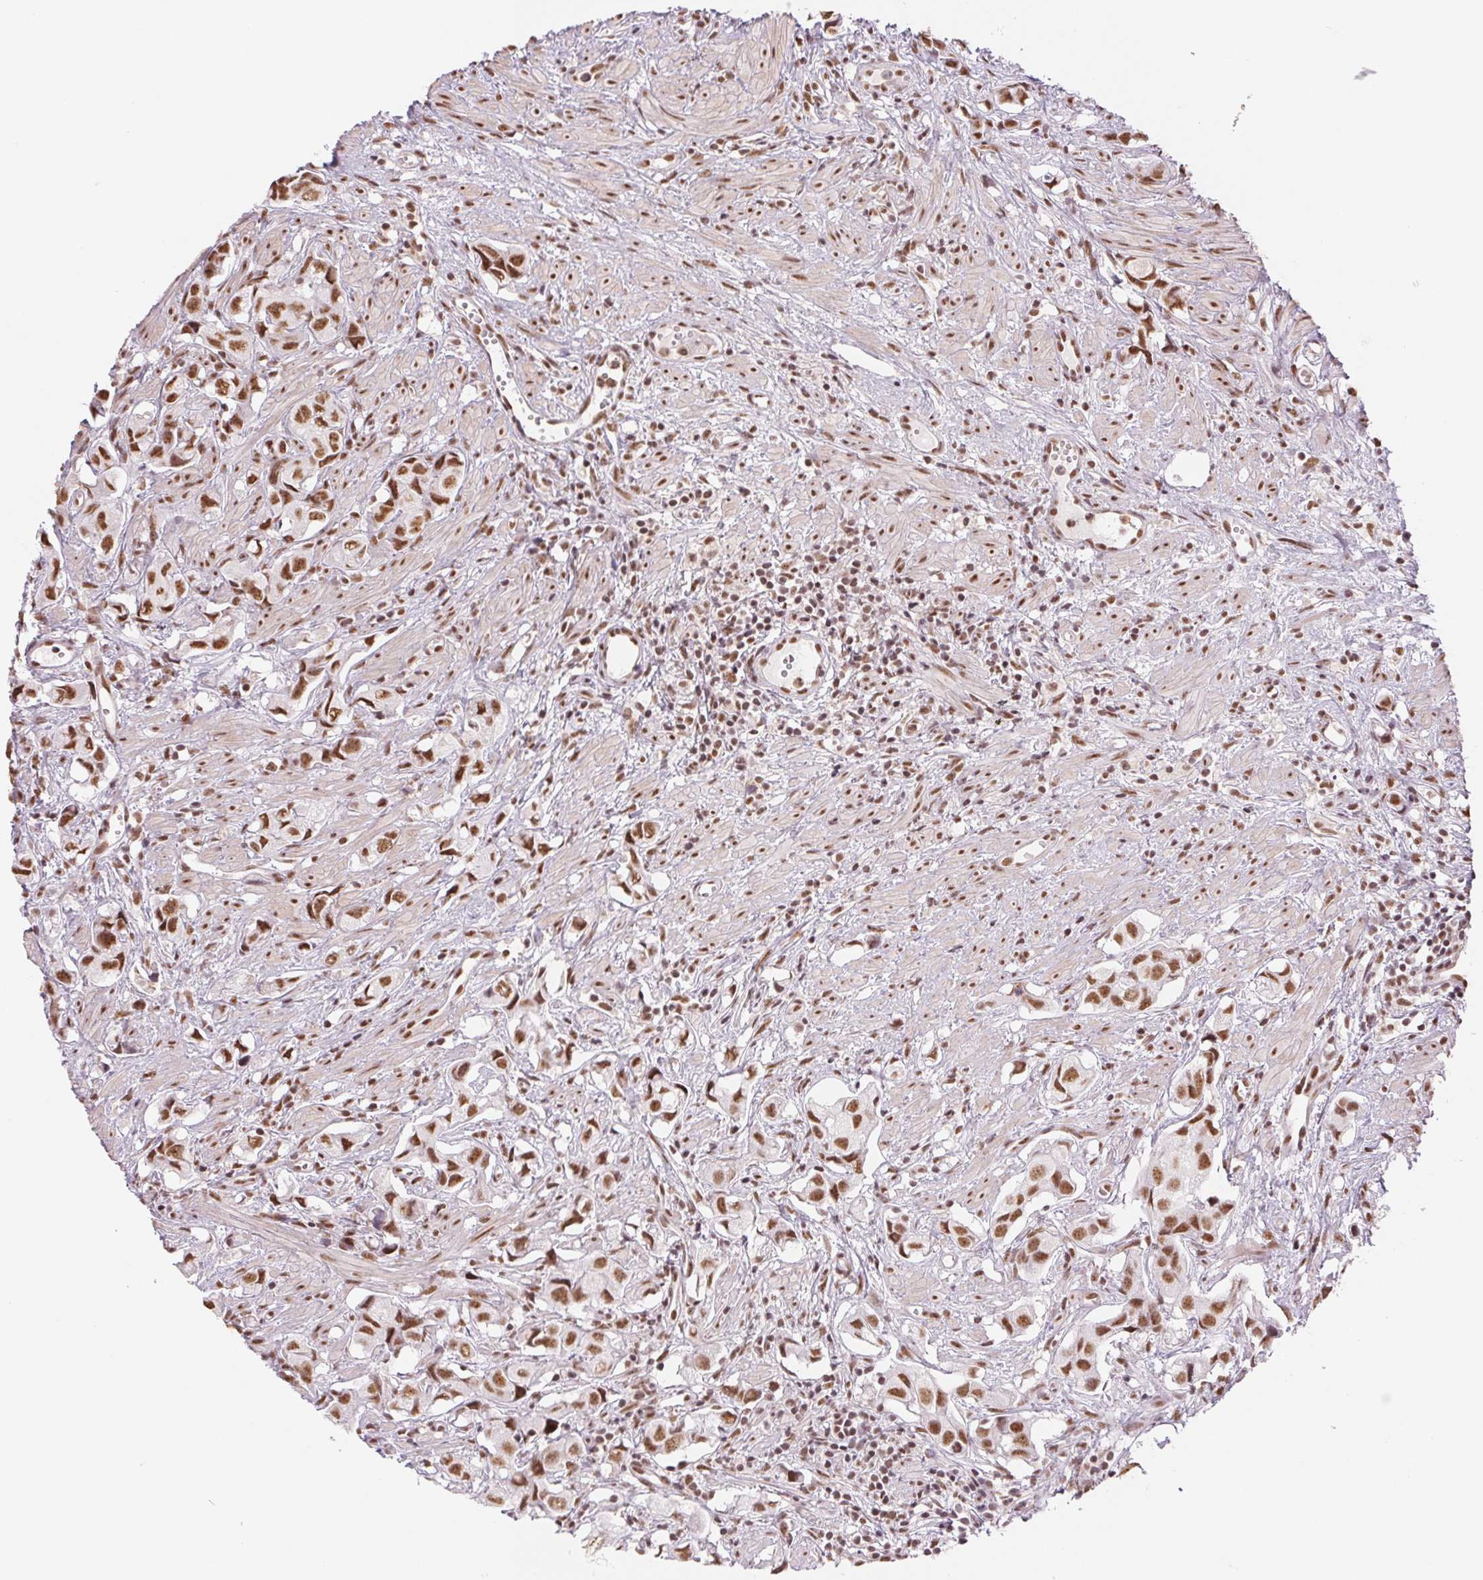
{"staining": {"intensity": "strong", "quantity": ">75%", "location": "nuclear"}, "tissue": "prostate cancer", "cell_type": "Tumor cells", "image_type": "cancer", "snomed": [{"axis": "morphology", "description": "Adenocarcinoma, High grade"}, {"axis": "topography", "description": "Prostate"}], "caption": "Immunohistochemistry (DAB) staining of human prostate cancer (high-grade adenocarcinoma) displays strong nuclear protein positivity in about >75% of tumor cells.", "gene": "SREK1", "patient": {"sex": "male", "age": 58}}